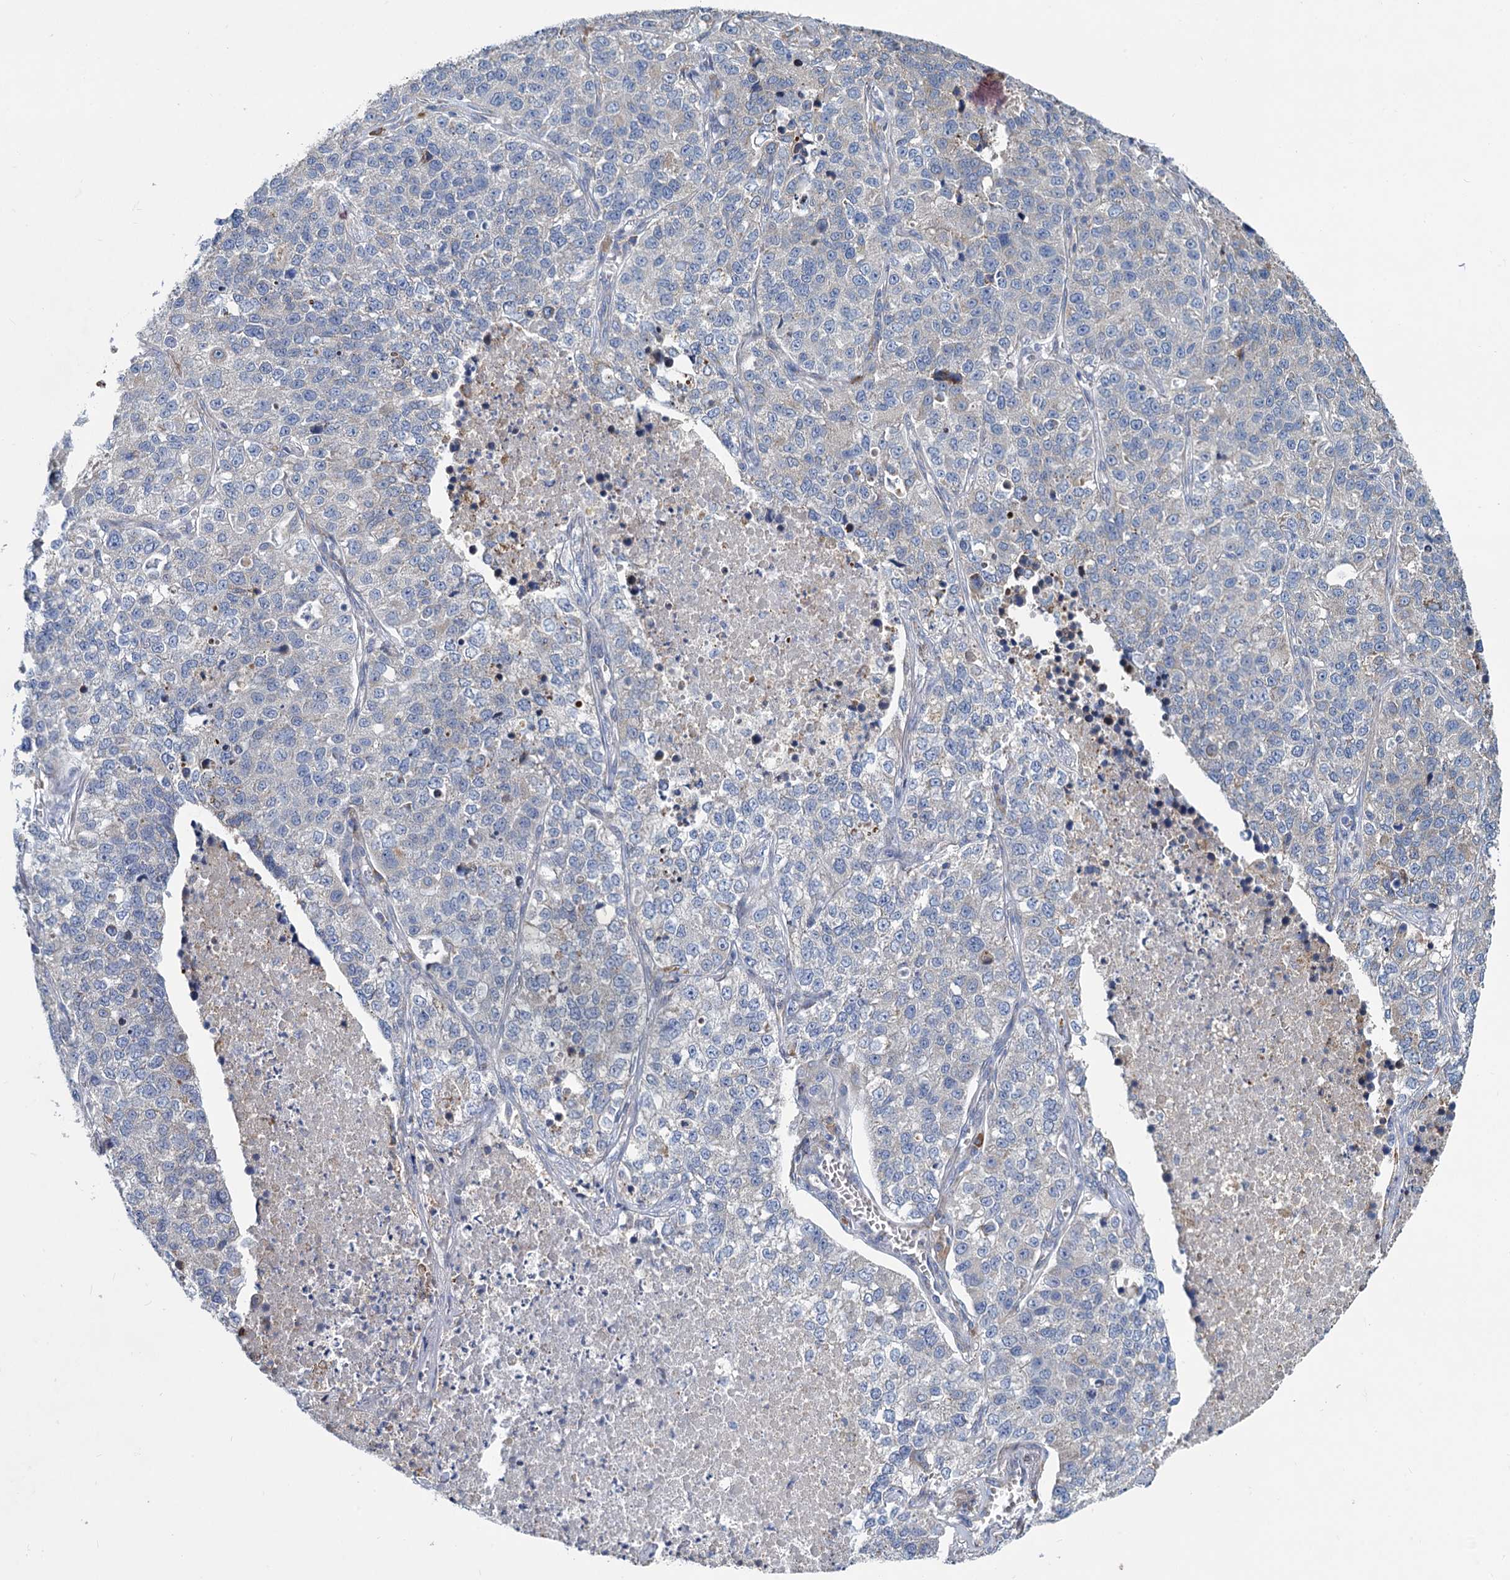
{"staining": {"intensity": "negative", "quantity": "none", "location": "none"}, "tissue": "lung cancer", "cell_type": "Tumor cells", "image_type": "cancer", "snomed": [{"axis": "morphology", "description": "Adenocarcinoma, NOS"}, {"axis": "topography", "description": "Lung"}], "caption": "DAB (3,3'-diaminobenzidine) immunohistochemical staining of human lung cancer (adenocarcinoma) demonstrates no significant positivity in tumor cells.", "gene": "PRSS35", "patient": {"sex": "male", "age": 49}}